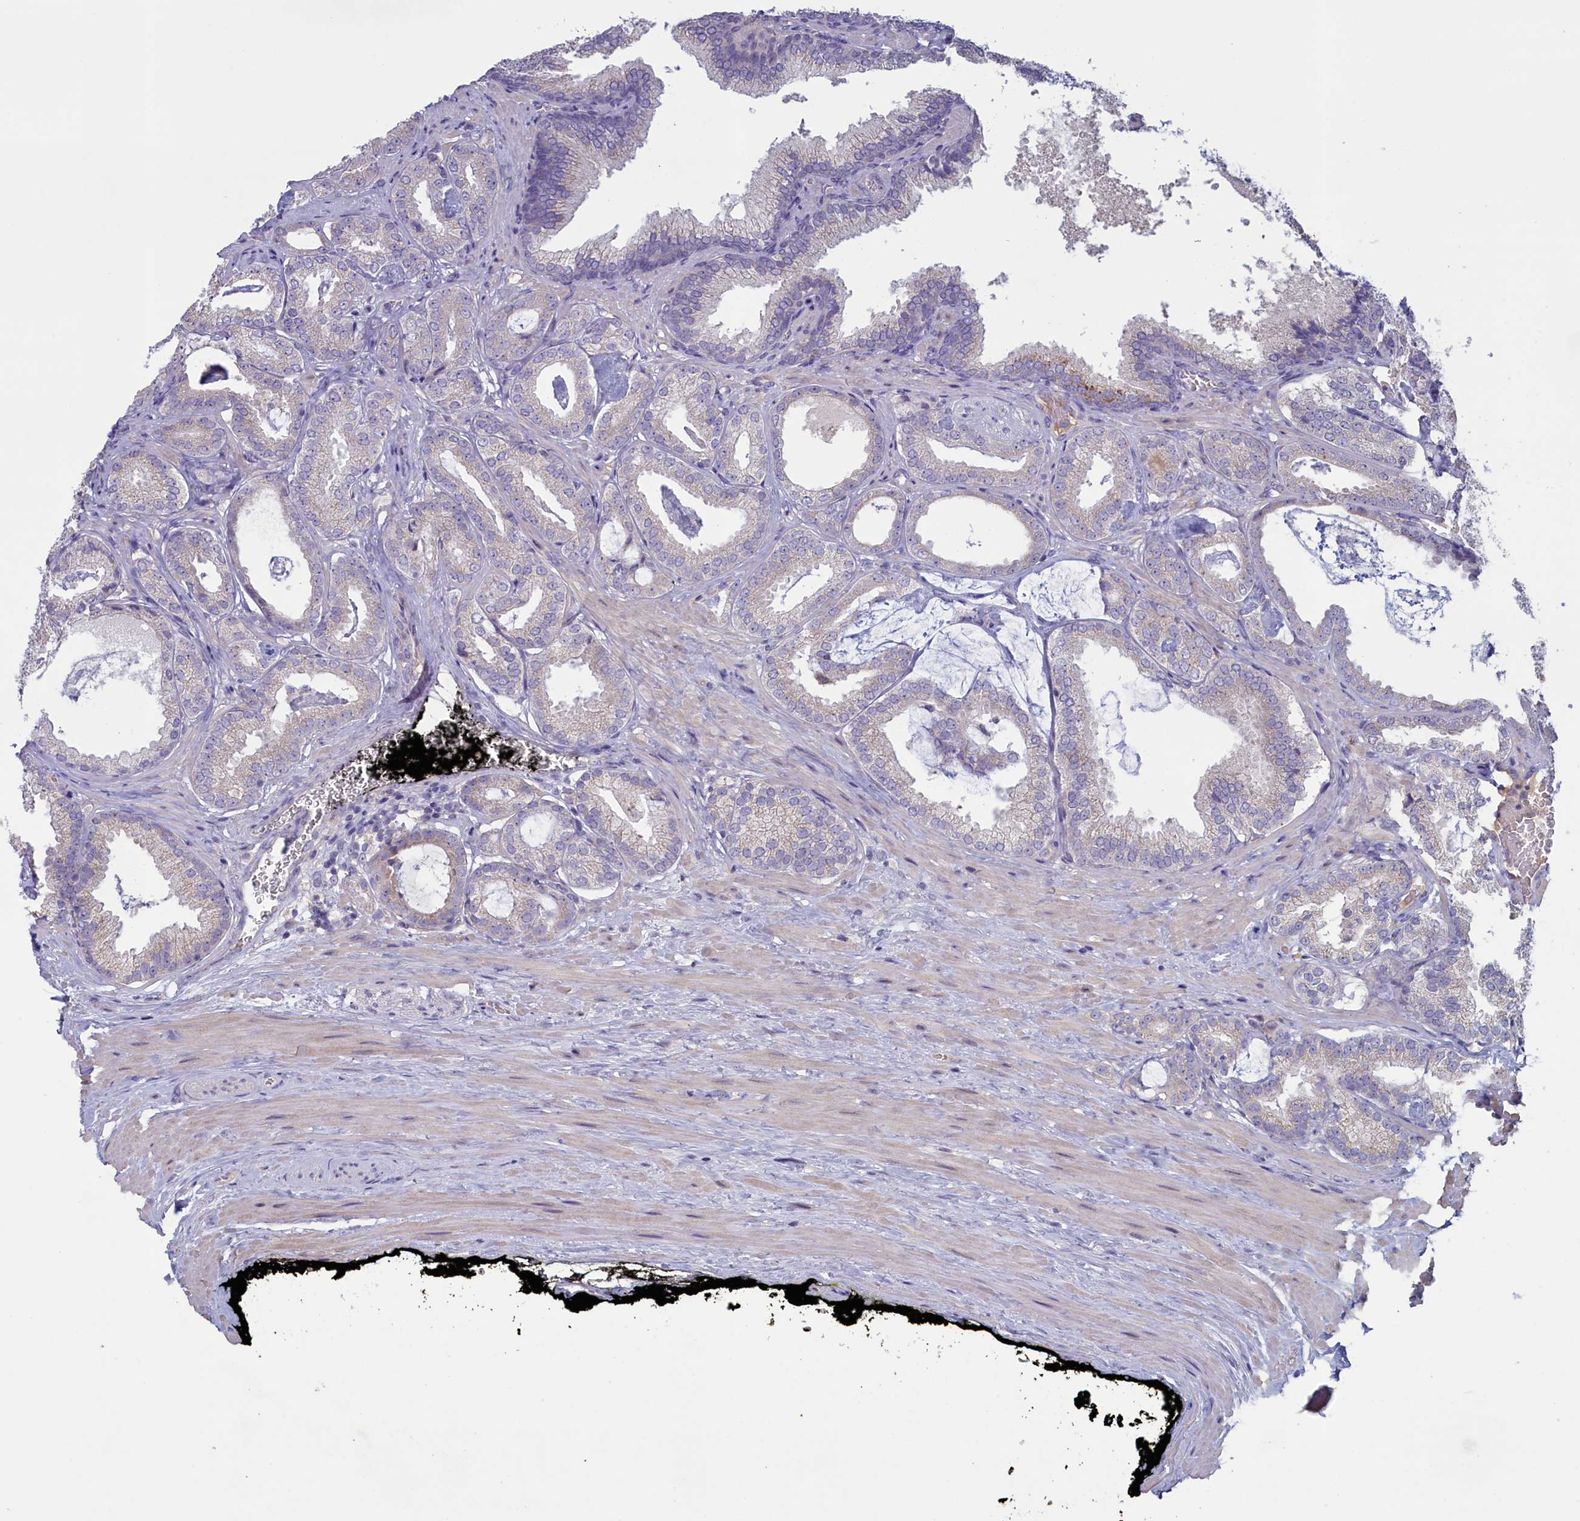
{"staining": {"intensity": "negative", "quantity": "none", "location": "none"}, "tissue": "prostate cancer", "cell_type": "Tumor cells", "image_type": "cancer", "snomed": [{"axis": "morphology", "description": "Adenocarcinoma, Low grade"}, {"axis": "topography", "description": "Prostate"}], "caption": "A high-resolution photomicrograph shows immunohistochemistry (IHC) staining of prostate cancer (adenocarcinoma (low-grade)), which displays no significant staining in tumor cells. Nuclei are stained in blue.", "gene": "ATF7IP2", "patient": {"sex": "male", "age": 71}}